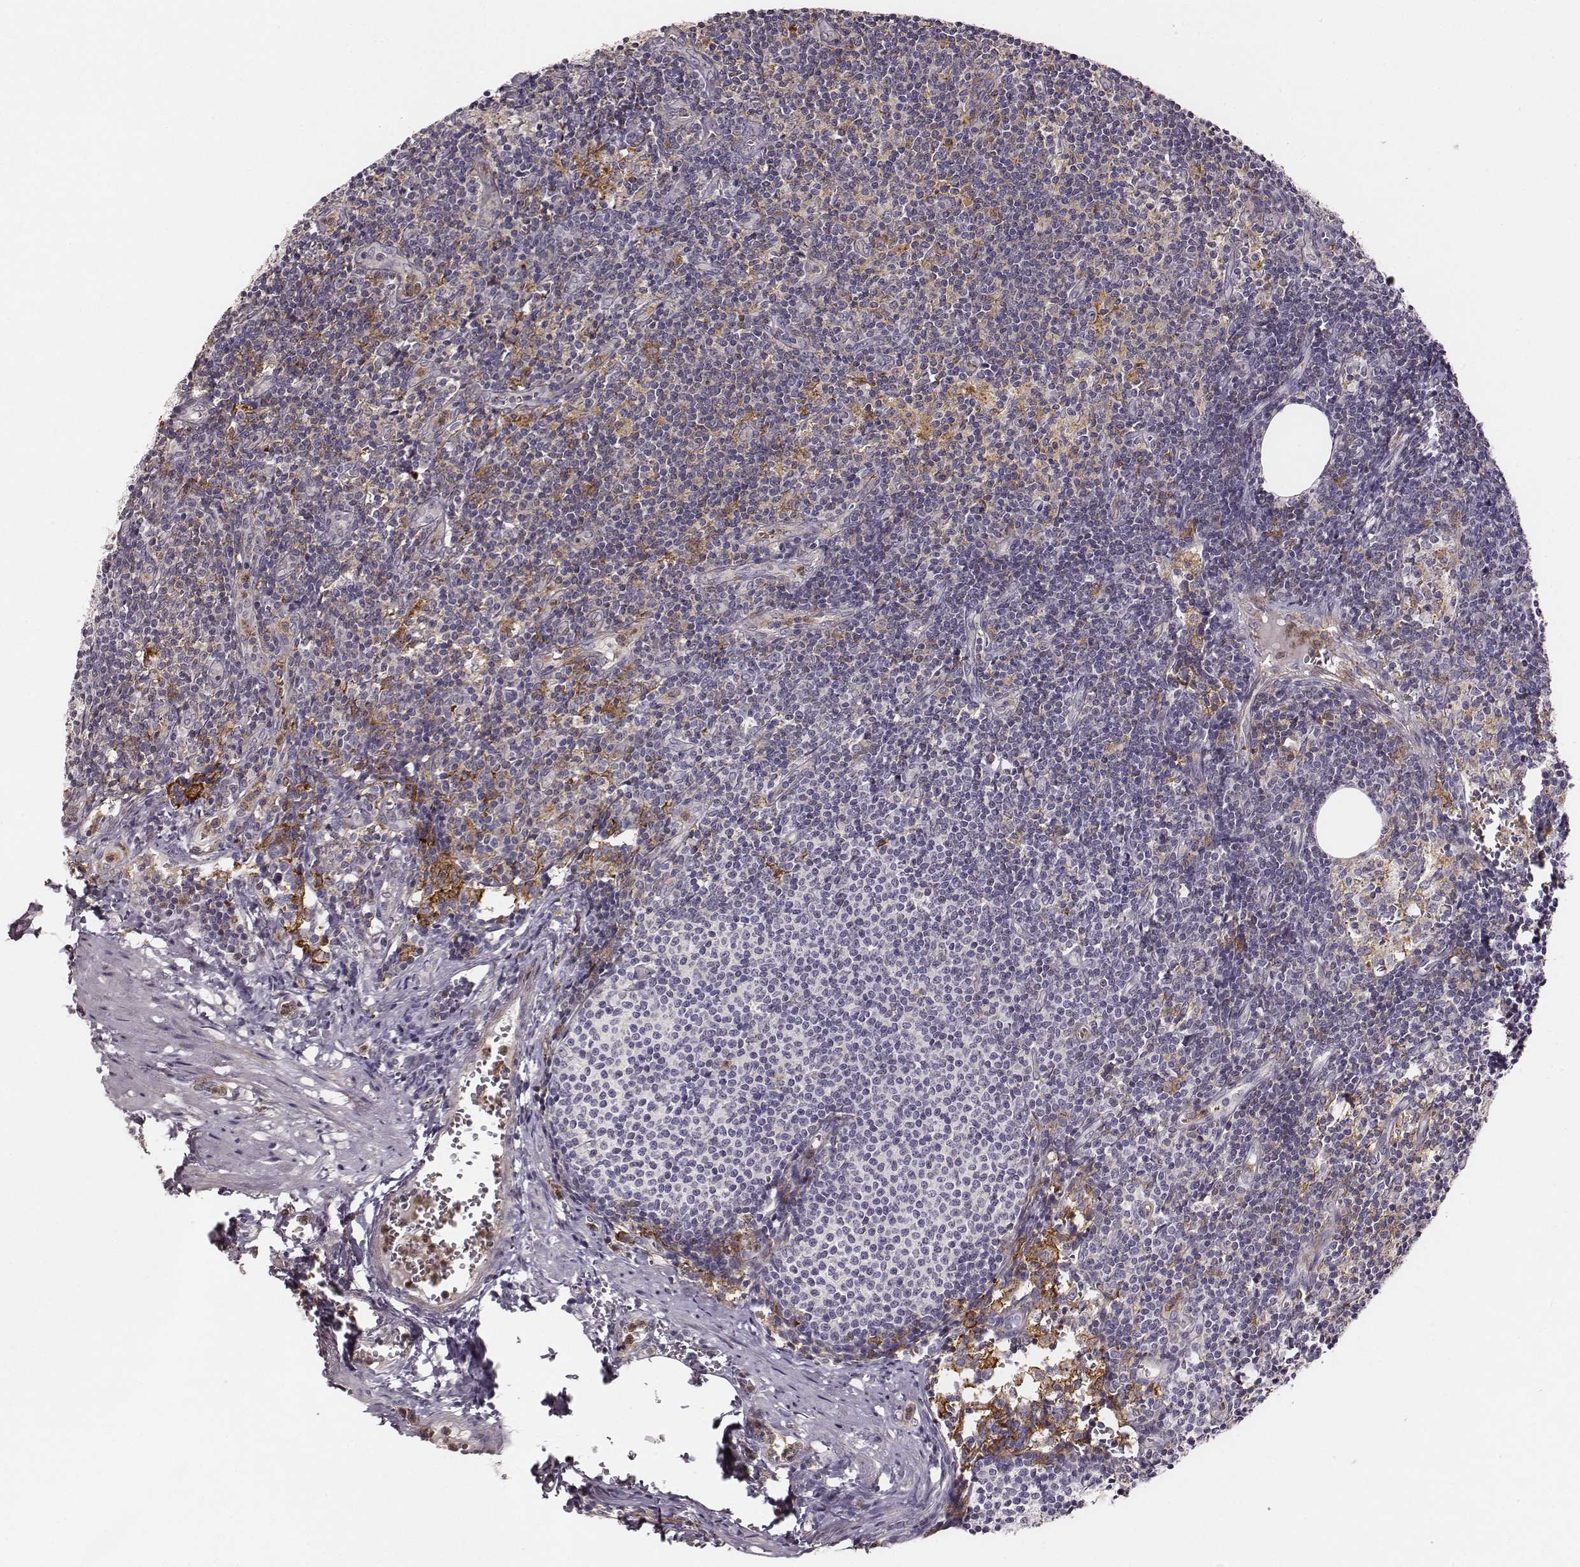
{"staining": {"intensity": "moderate", "quantity": "<25%", "location": "cytoplasmic/membranous"}, "tissue": "lymph node", "cell_type": "Non-germinal center cells", "image_type": "normal", "snomed": [{"axis": "morphology", "description": "Normal tissue, NOS"}, {"axis": "topography", "description": "Lymph node"}], "caption": "A brown stain labels moderate cytoplasmic/membranous positivity of a protein in non-germinal center cells of unremarkable human lymph node.", "gene": "ZYX", "patient": {"sex": "female", "age": 50}}